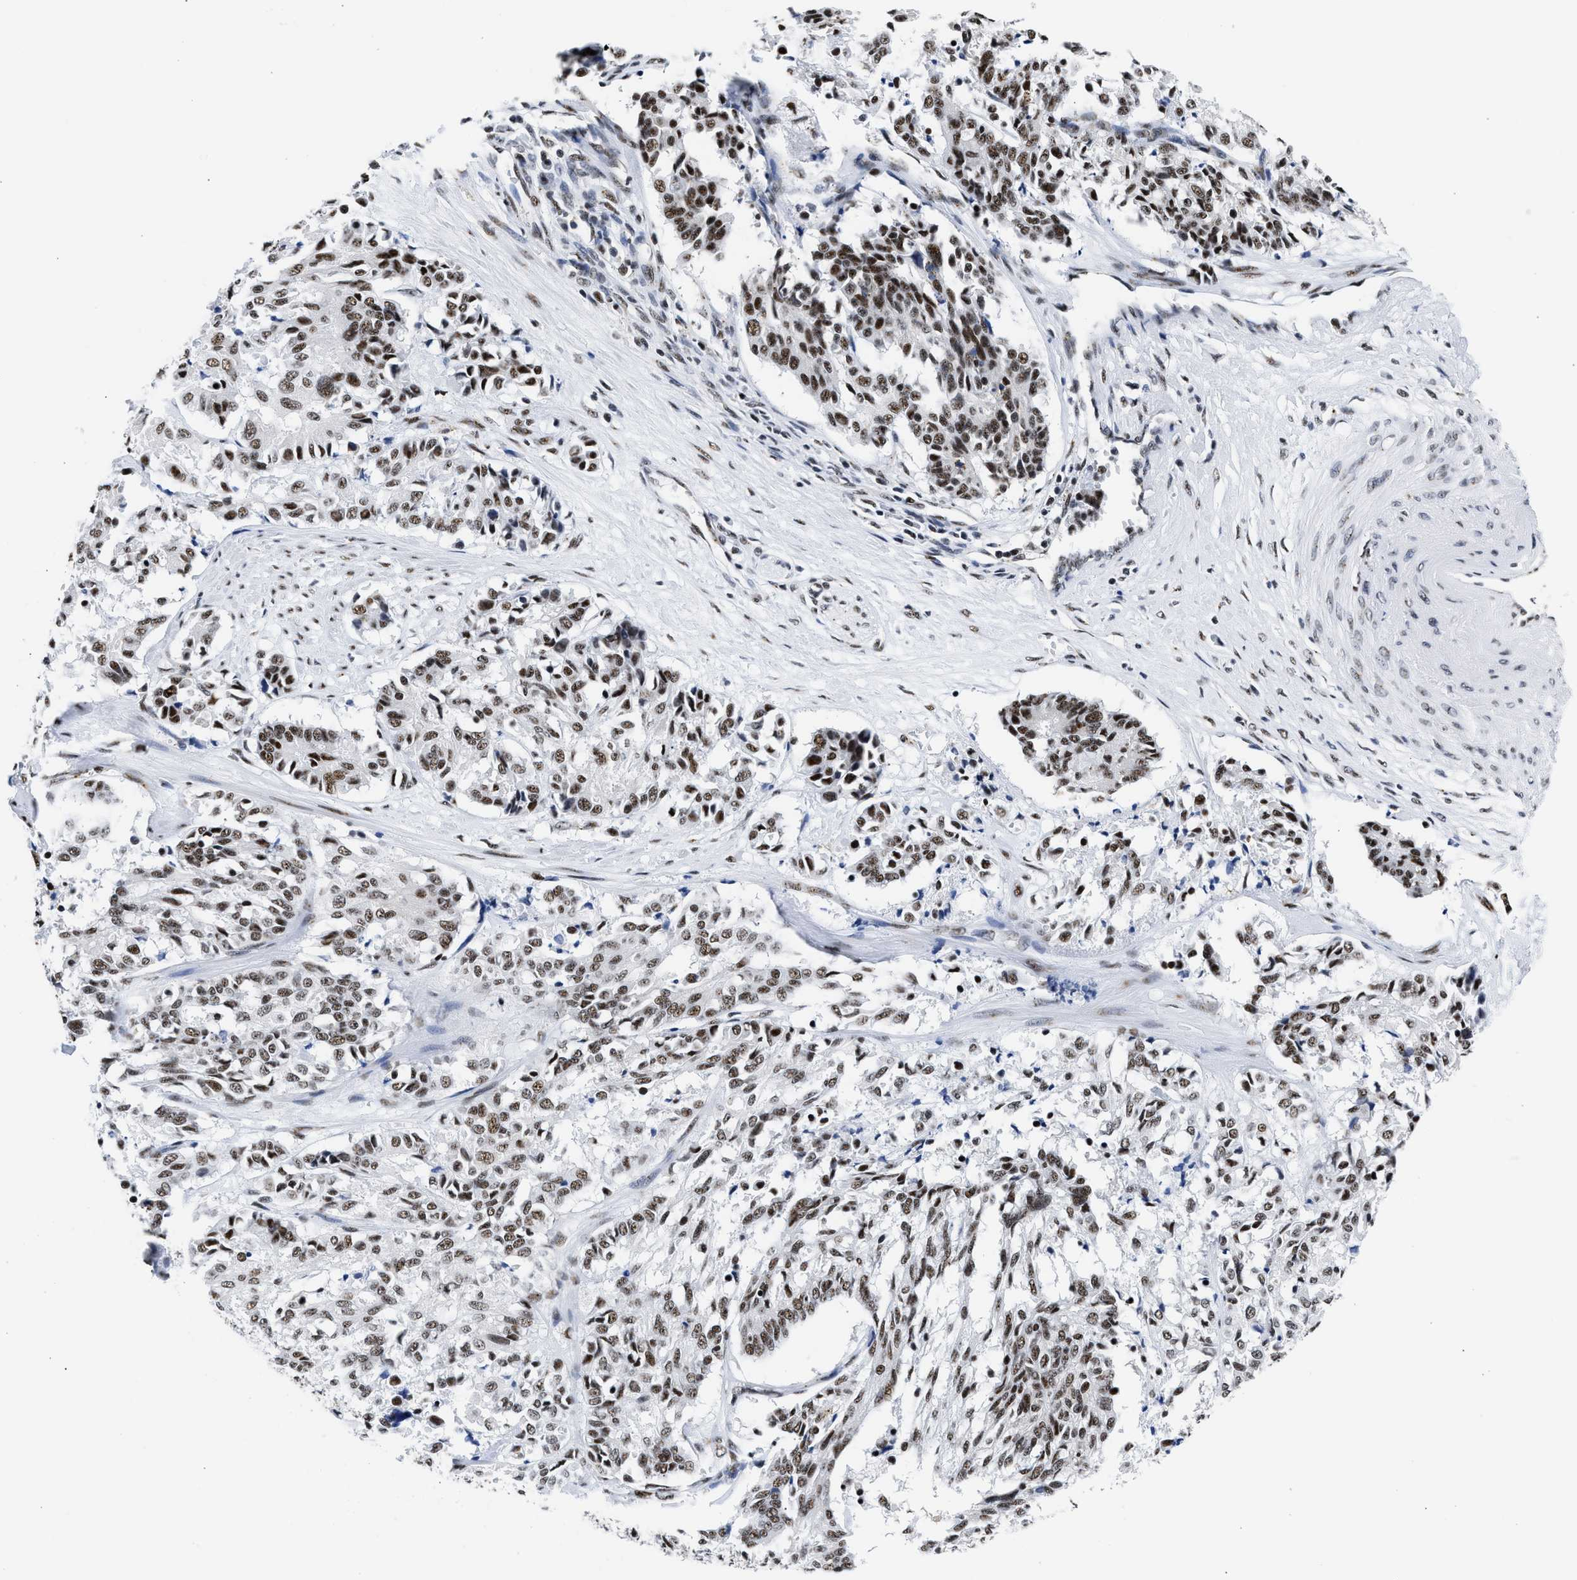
{"staining": {"intensity": "moderate", "quantity": ">75%", "location": "nuclear"}, "tissue": "cervical cancer", "cell_type": "Tumor cells", "image_type": "cancer", "snomed": [{"axis": "morphology", "description": "Squamous cell carcinoma, NOS"}, {"axis": "topography", "description": "Cervix"}], "caption": "Cervical cancer was stained to show a protein in brown. There is medium levels of moderate nuclear positivity in about >75% of tumor cells. The protein is shown in brown color, while the nuclei are stained blue.", "gene": "RBM8A", "patient": {"sex": "female", "age": 35}}